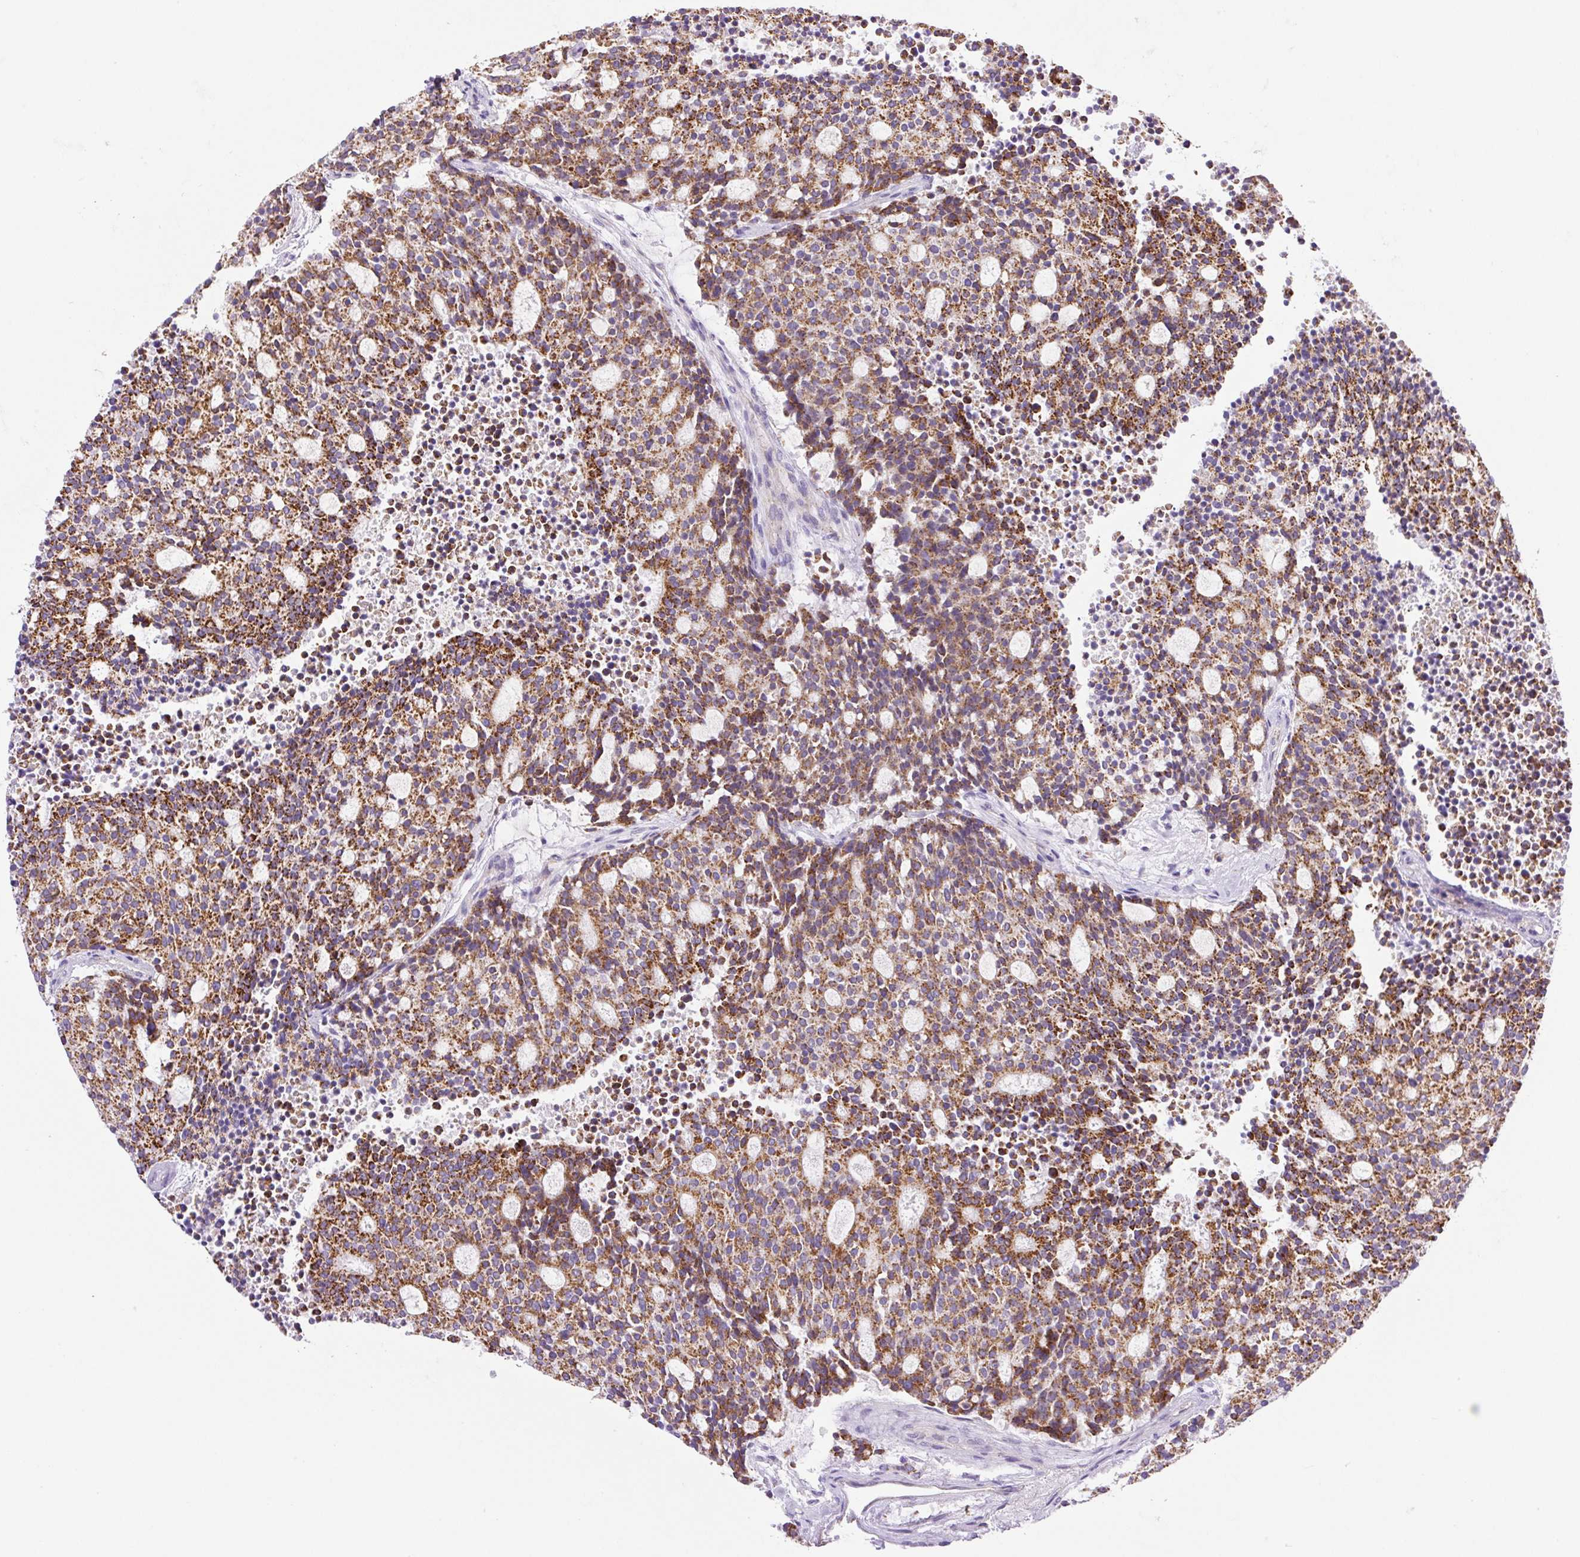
{"staining": {"intensity": "strong", "quantity": ">75%", "location": "cytoplasmic/membranous"}, "tissue": "carcinoid", "cell_type": "Tumor cells", "image_type": "cancer", "snomed": [{"axis": "morphology", "description": "Carcinoid, malignant, NOS"}, {"axis": "topography", "description": "Pancreas"}], "caption": "An image of human carcinoid (malignant) stained for a protein reveals strong cytoplasmic/membranous brown staining in tumor cells.", "gene": "NF1", "patient": {"sex": "female", "age": 54}}